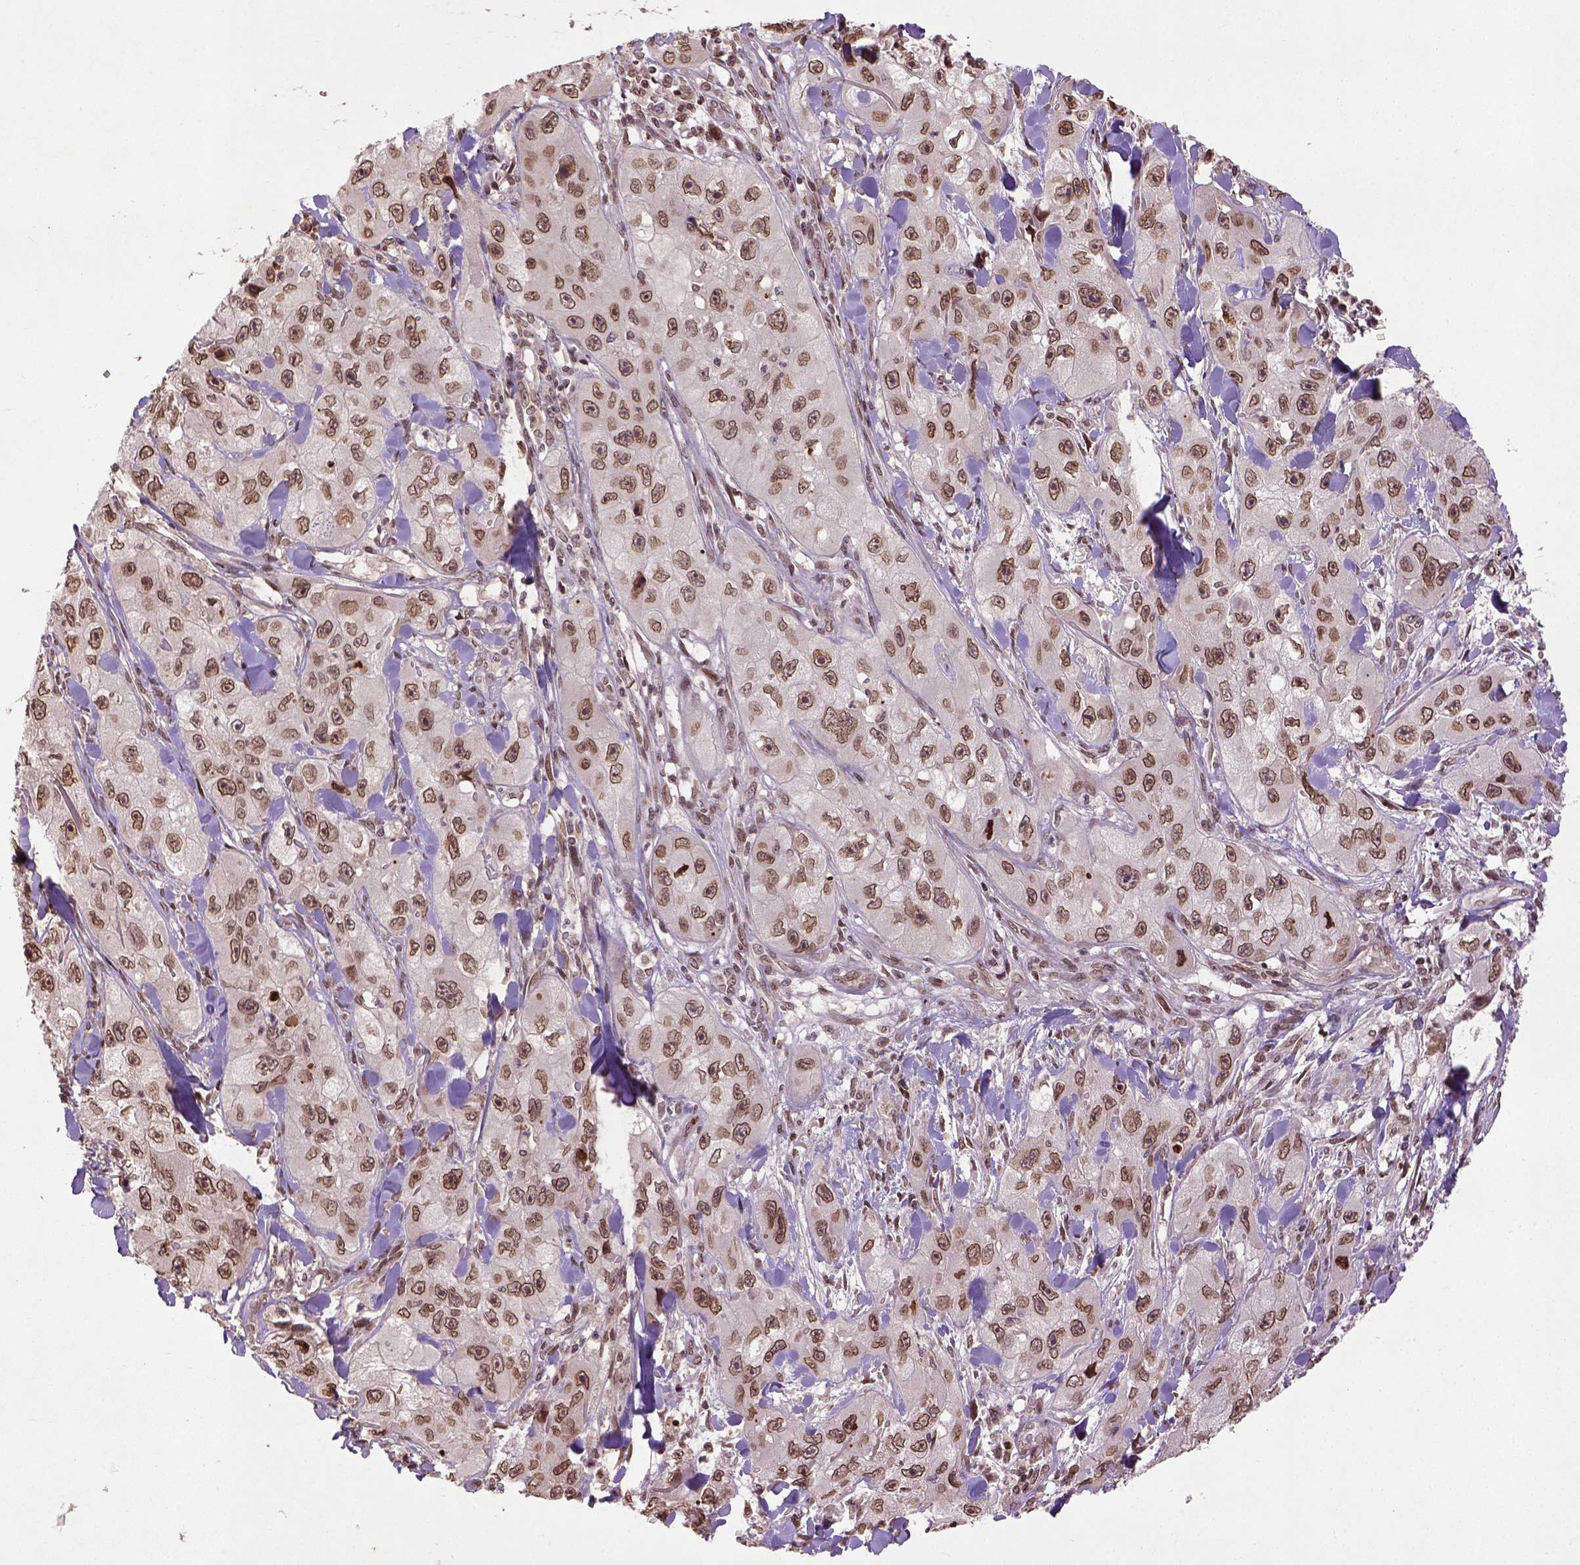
{"staining": {"intensity": "moderate", "quantity": ">75%", "location": "nuclear"}, "tissue": "skin cancer", "cell_type": "Tumor cells", "image_type": "cancer", "snomed": [{"axis": "morphology", "description": "Squamous cell carcinoma, NOS"}, {"axis": "topography", "description": "Skin"}, {"axis": "topography", "description": "Subcutis"}], "caption": "Skin cancer (squamous cell carcinoma) tissue shows moderate nuclear expression in approximately >75% of tumor cells", "gene": "BANF1", "patient": {"sex": "male", "age": 73}}